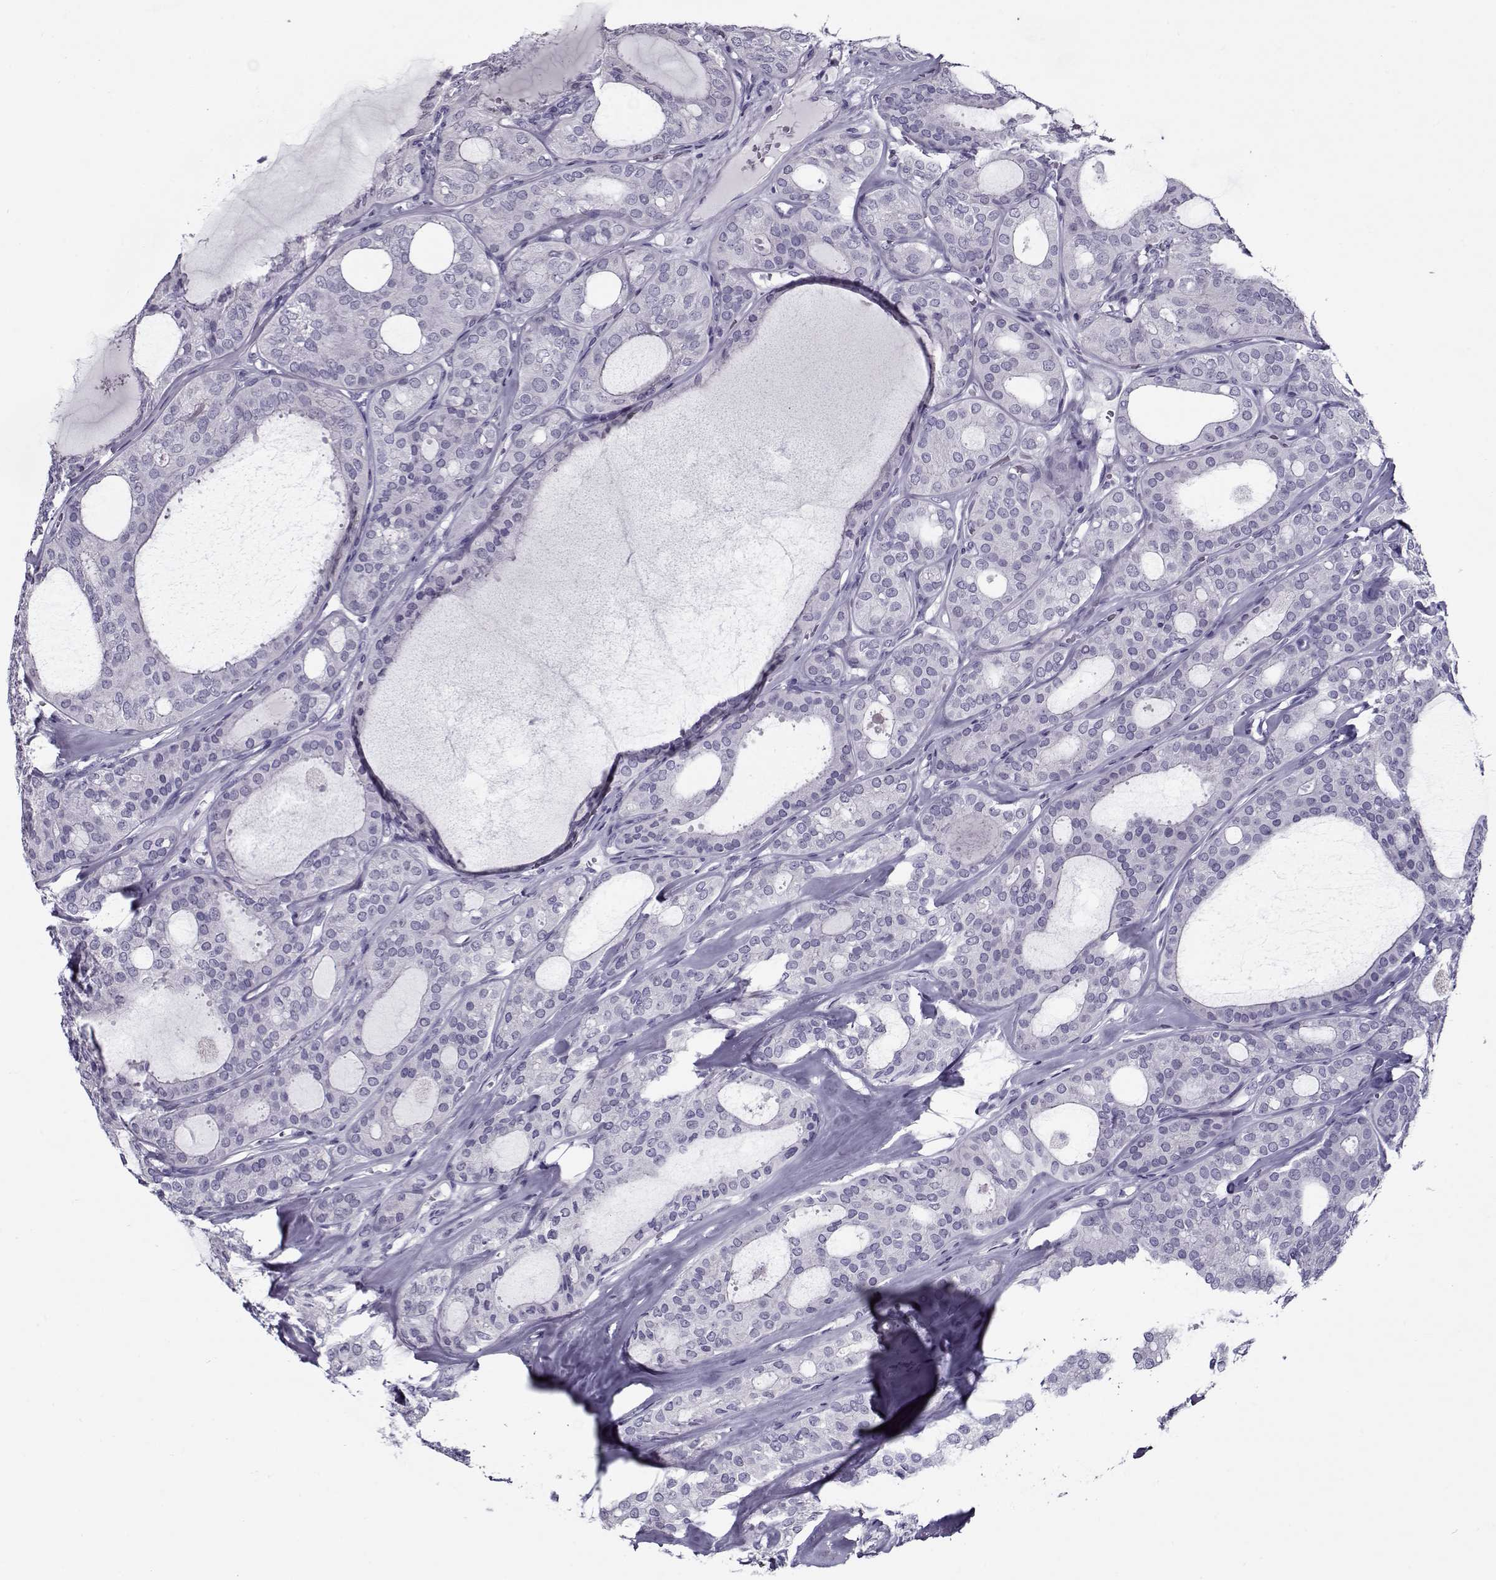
{"staining": {"intensity": "negative", "quantity": "none", "location": "none"}, "tissue": "thyroid cancer", "cell_type": "Tumor cells", "image_type": "cancer", "snomed": [{"axis": "morphology", "description": "Follicular adenoma carcinoma, NOS"}, {"axis": "topography", "description": "Thyroid gland"}], "caption": "Thyroid cancer was stained to show a protein in brown. There is no significant expression in tumor cells. (DAB (3,3'-diaminobenzidine) IHC, high magnification).", "gene": "GAGE2A", "patient": {"sex": "male", "age": 75}}